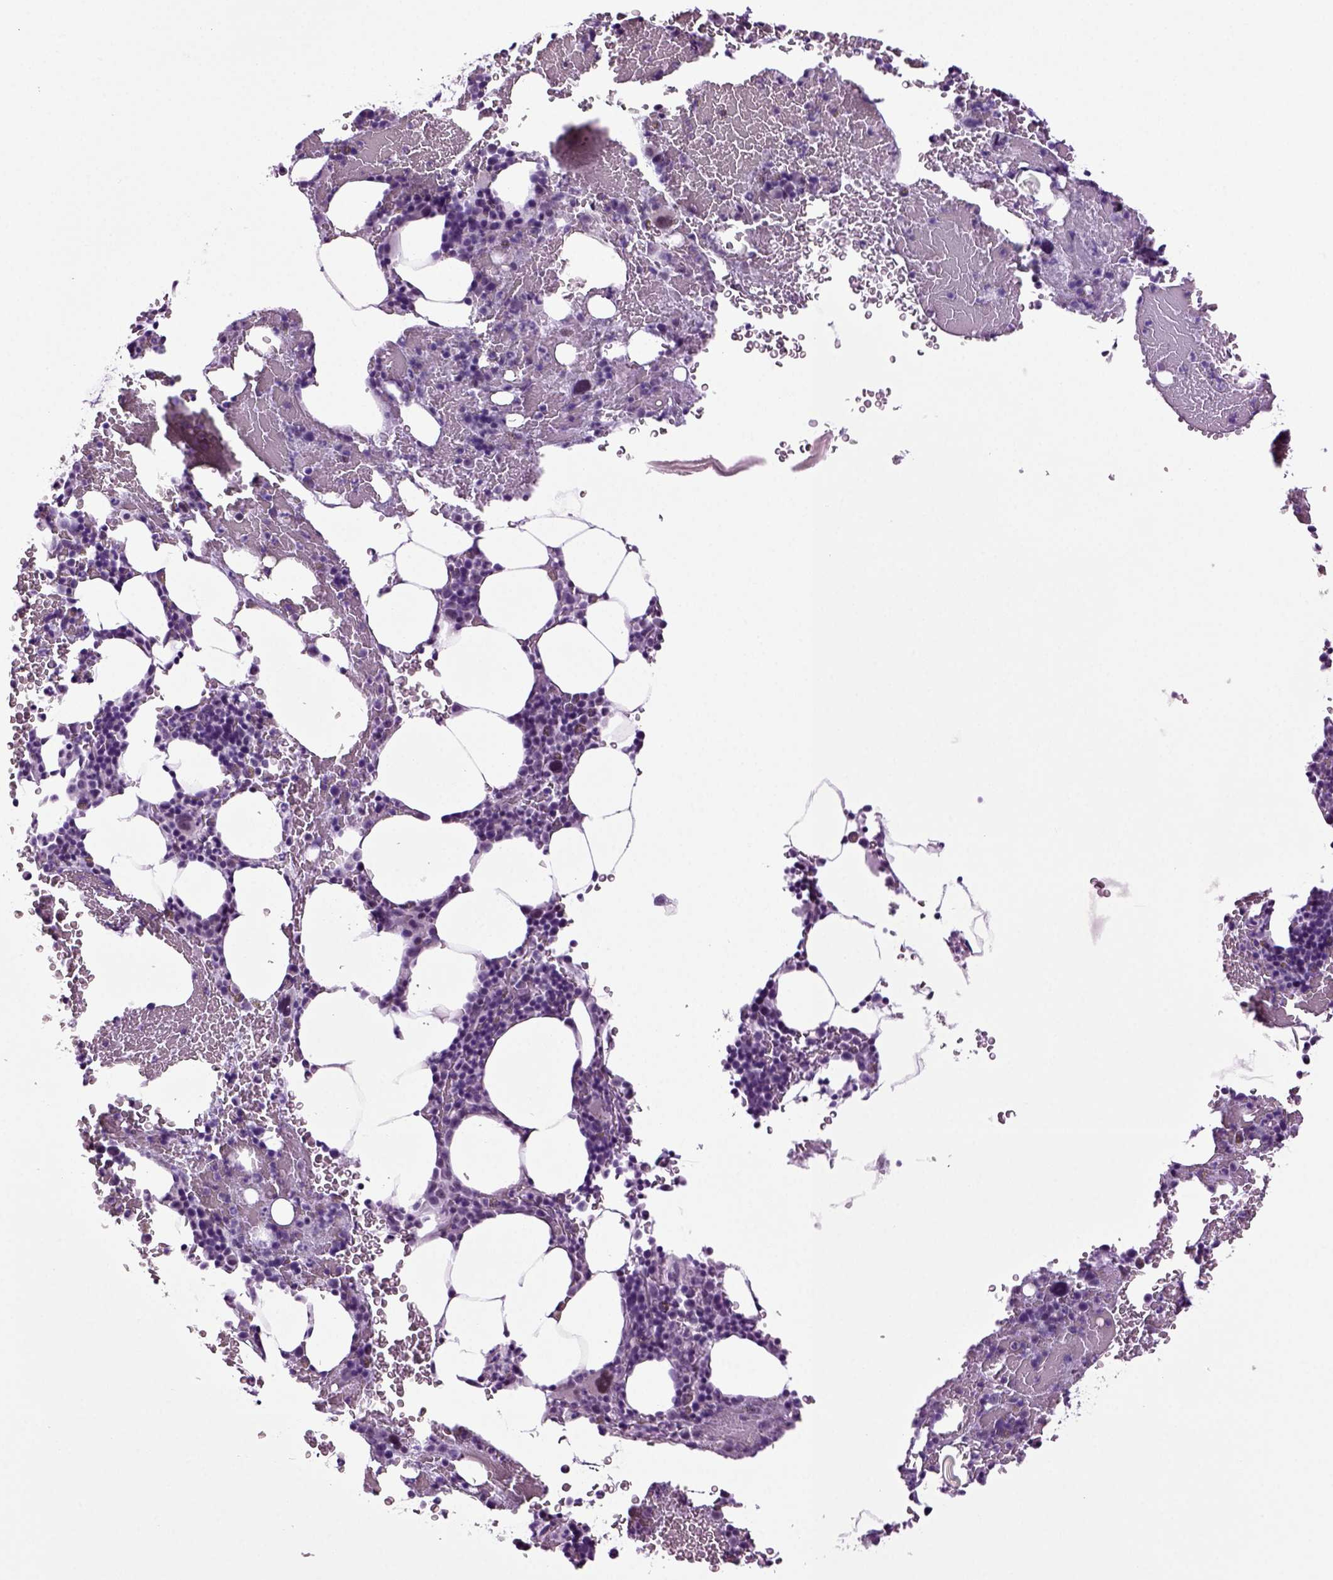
{"staining": {"intensity": "negative", "quantity": "none", "location": "none"}, "tissue": "bone marrow", "cell_type": "Hematopoietic cells", "image_type": "normal", "snomed": [{"axis": "morphology", "description": "Normal tissue, NOS"}, {"axis": "topography", "description": "Bone marrow"}], "caption": "The IHC histopathology image has no significant staining in hematopoietic cells of bone marrow. (DAB (3,3'-diaminobenzidine) immunohistochemistry with hematoxylin counter stain).", "gene": "RFX3", "patient": {"sex": "male", "age": 64}}